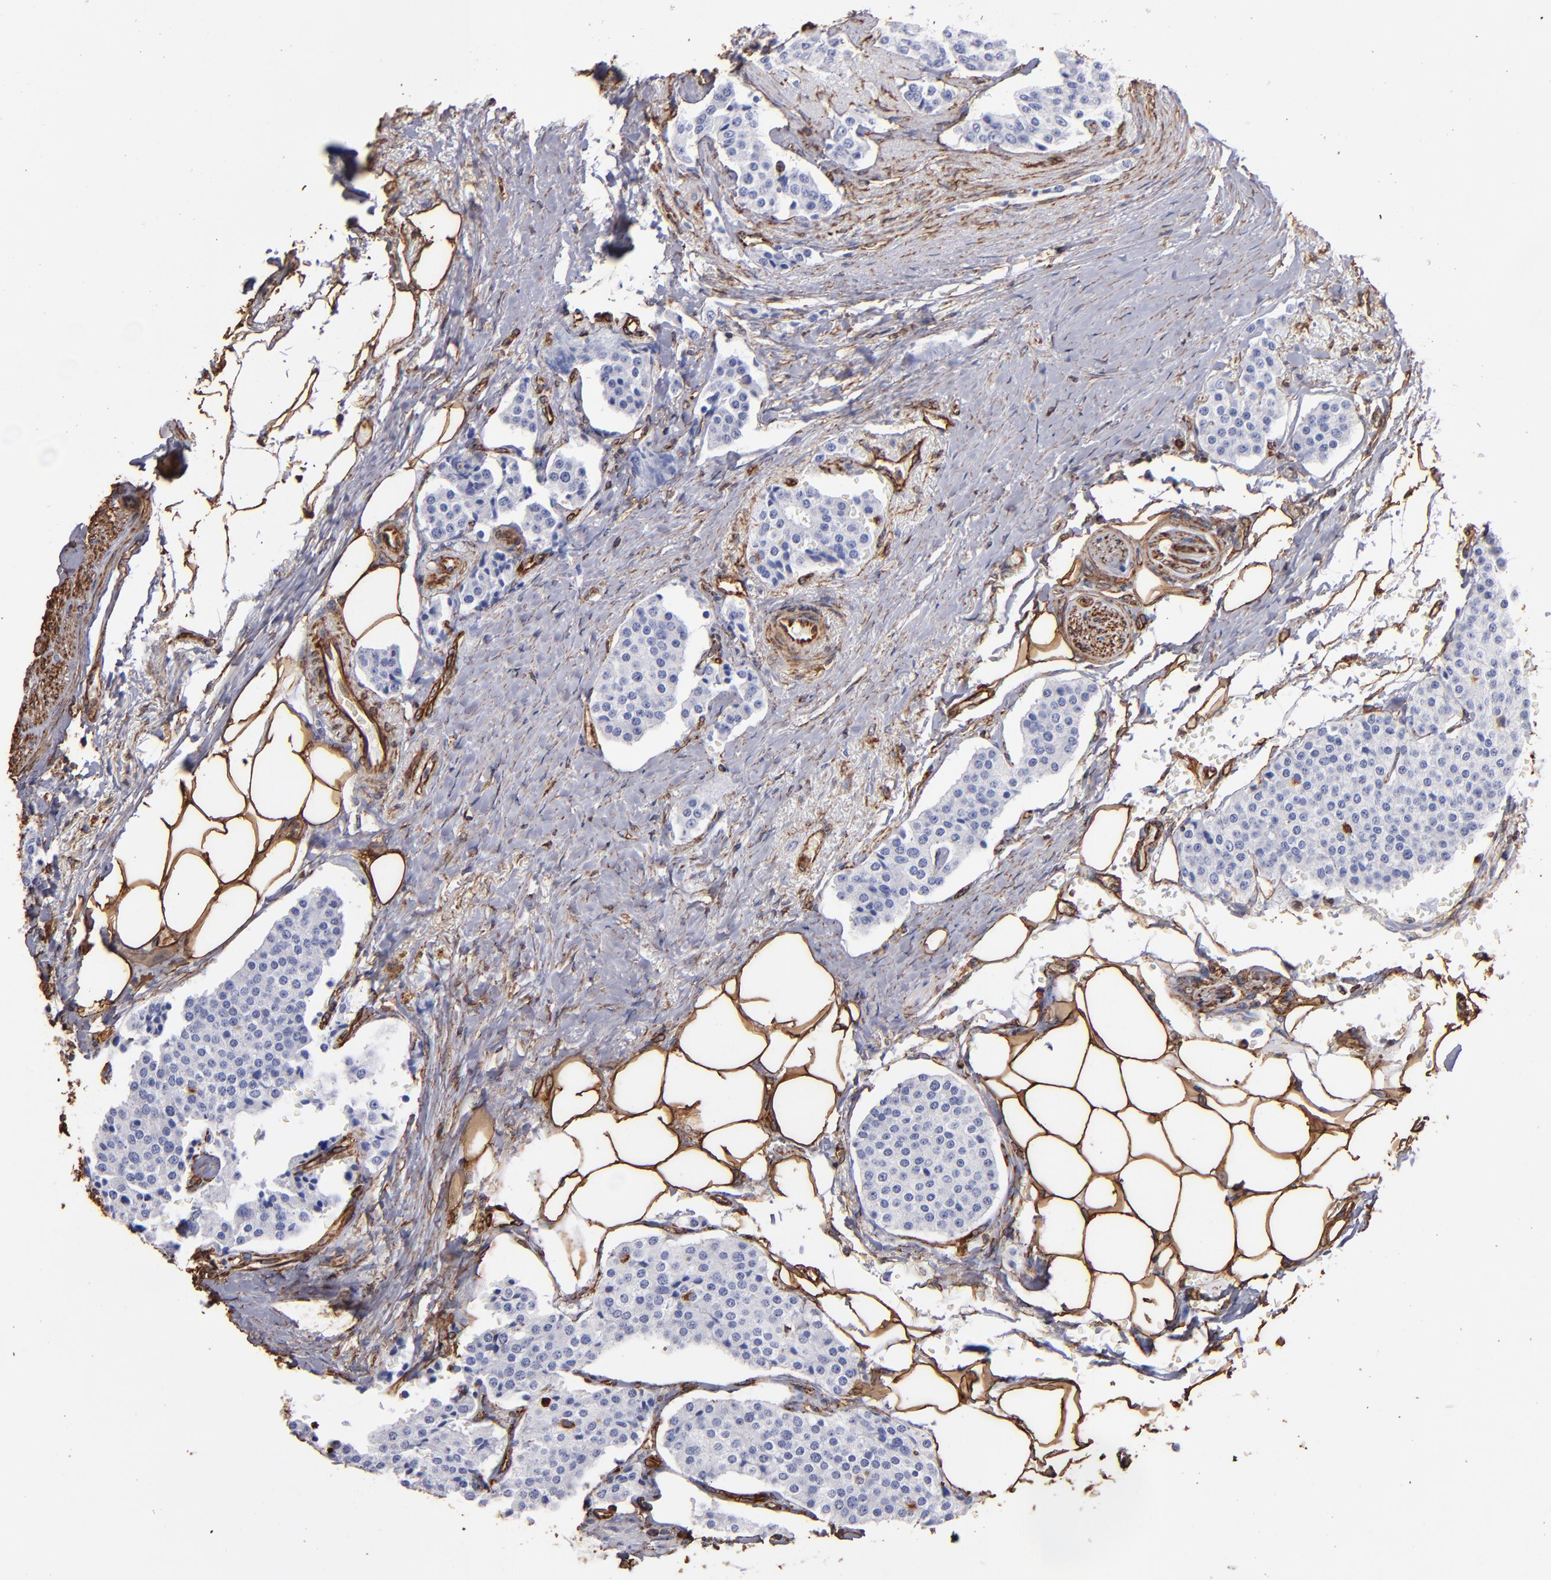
{"staining": {"intensity": "negative", "quantity": "none", "location": "none"}, "tissue": "carcinoid", "cell_type": "Tumor cells", "image_type": "cancer", "snomed": [{"axis": "morphology", "description": "Carcinoid, malignant, NOS"}, {"axis": "topography", "description": "Colon"}], "caption": "An image of carcinoid stained for a protein shows no brown staining in tumor cells.", "gene": "VIM", "patient": {"sex": "female", "age": 61}}